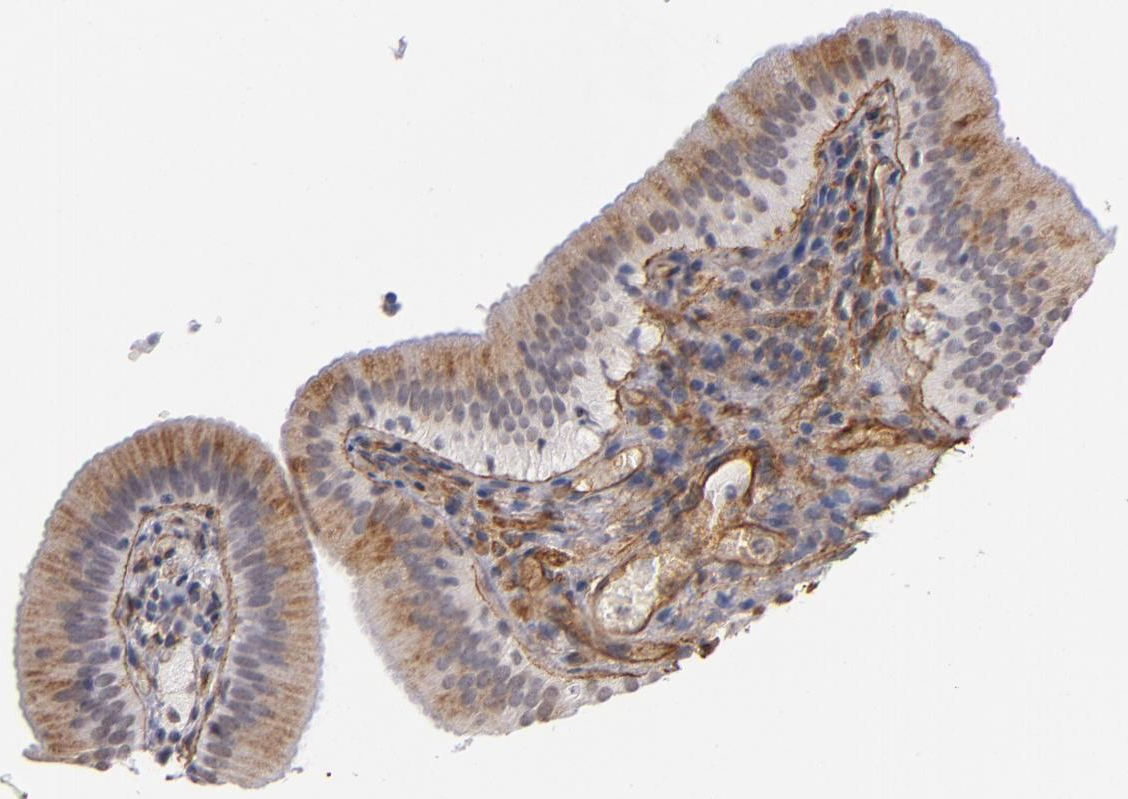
{"staining": {"intensity": "moderate", "quantity": ">75%", "location": "cytoplasmic/membranous"}, "tissue": "gallbladder", "cell_type": "Glandular cells", "image_type": "normal", "snomed": [{"axis": "morphology", "description": "Normal tissue, NOS"}, {"axis": "topography", "description": "Gallbladder"}], "caption": "Gallbladder stained with DAB immunohistochemistry displays medium levels of moderate cytoplasmic/membranous staining in about >75% of glandular cells.", "gene": "LAMC1", "patient": {"sex": "female", "age": 24}}